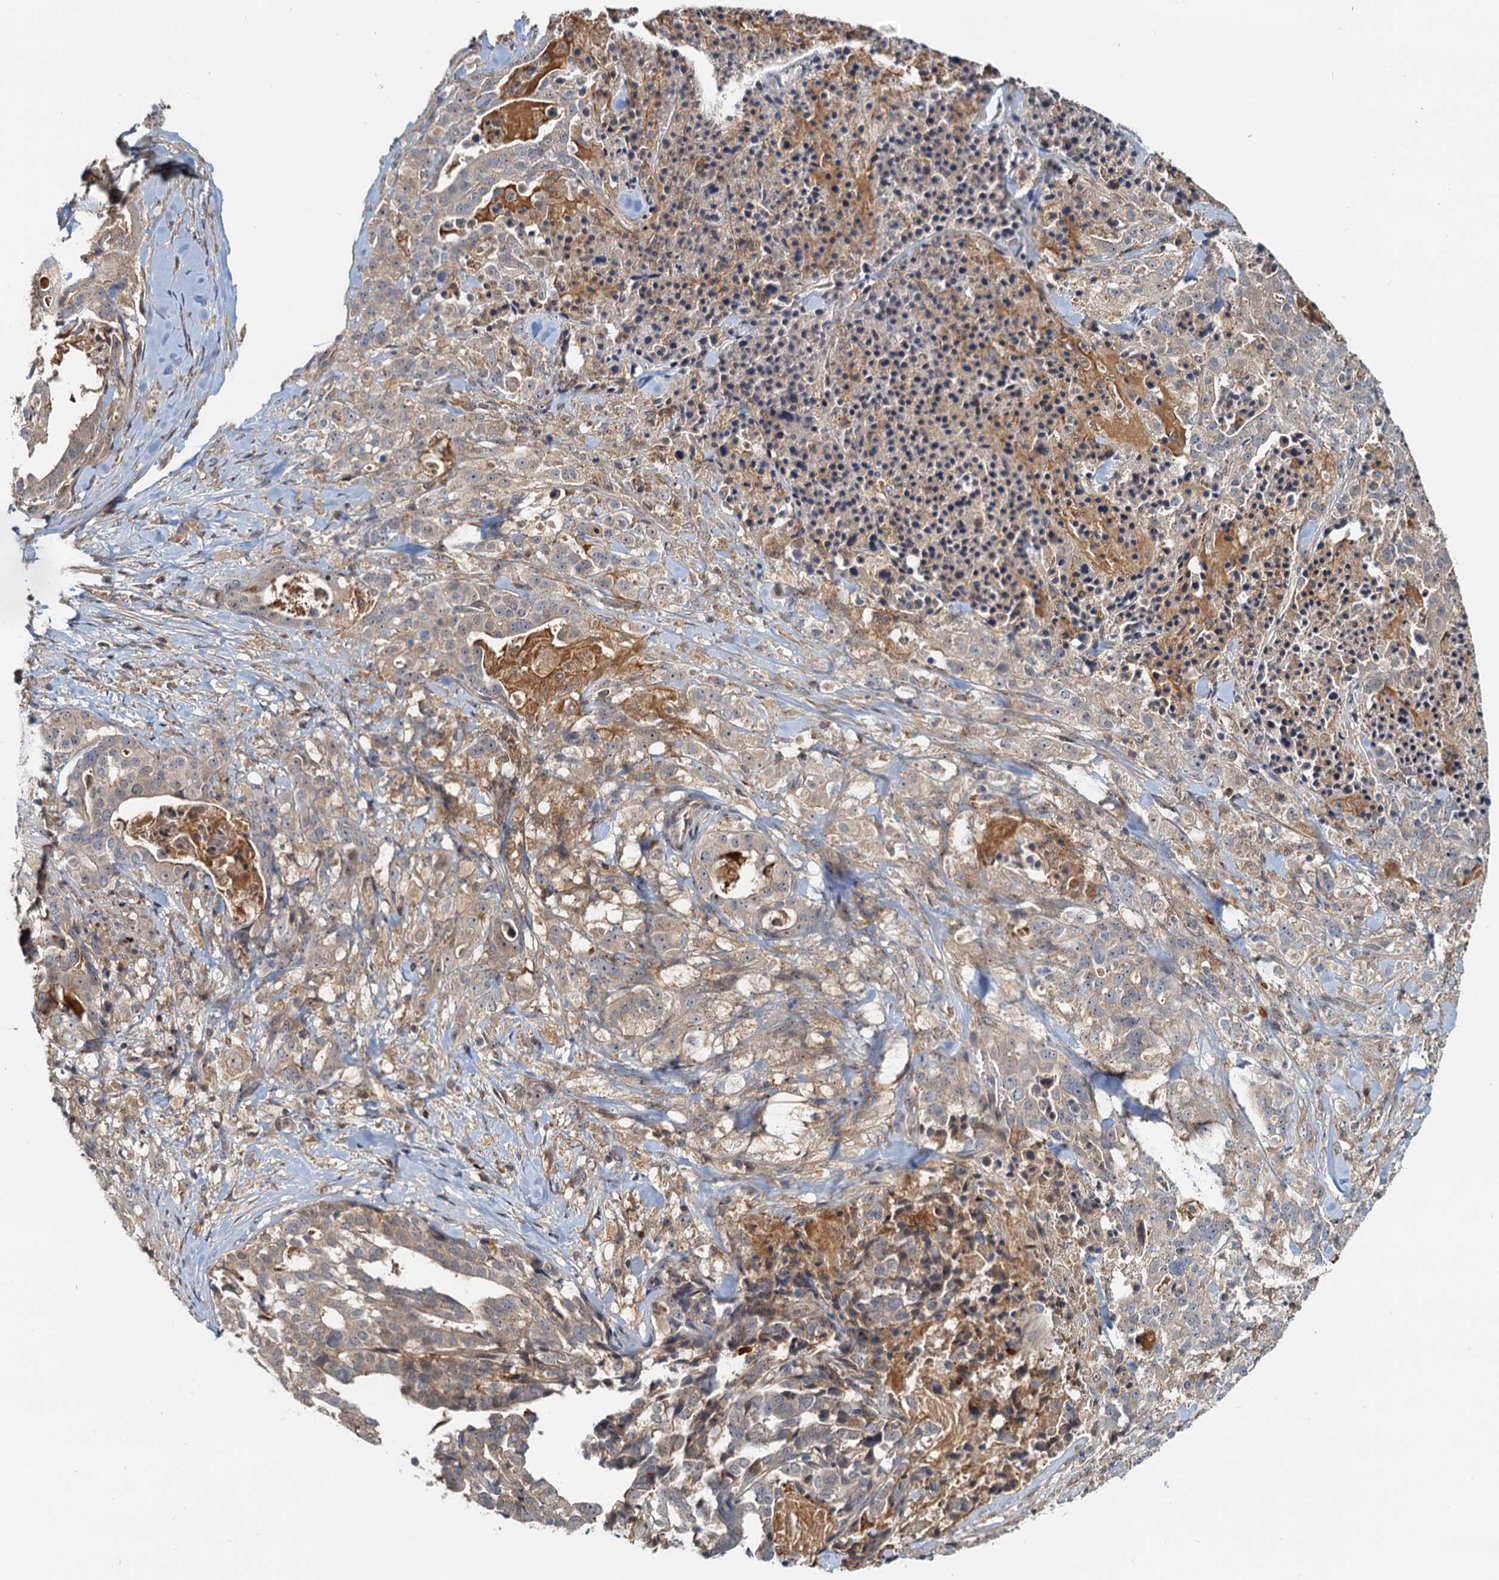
{"staining": {"intensity": "weak", "quantity": ">75%", "location": "cytoplasmic/membranous"}, "tissue": "stomach cancer", "cell_type": "Tumor cells", "image_type": "cancer", "snomed": [{"axis": "morphology", "description": "Adenocarcinoma, NOS"}, {"axis": "topography", "description": "Stomach"}], "caption": "A high-resolution histopathology image shows IHC staining of adenocarcinoma (stomach), which displays weak cytoplasmic/membranous expression in about >75% of tumor cells.", "gene": "TOLLIP", "patient": {"sex": "male", "age": 48}}